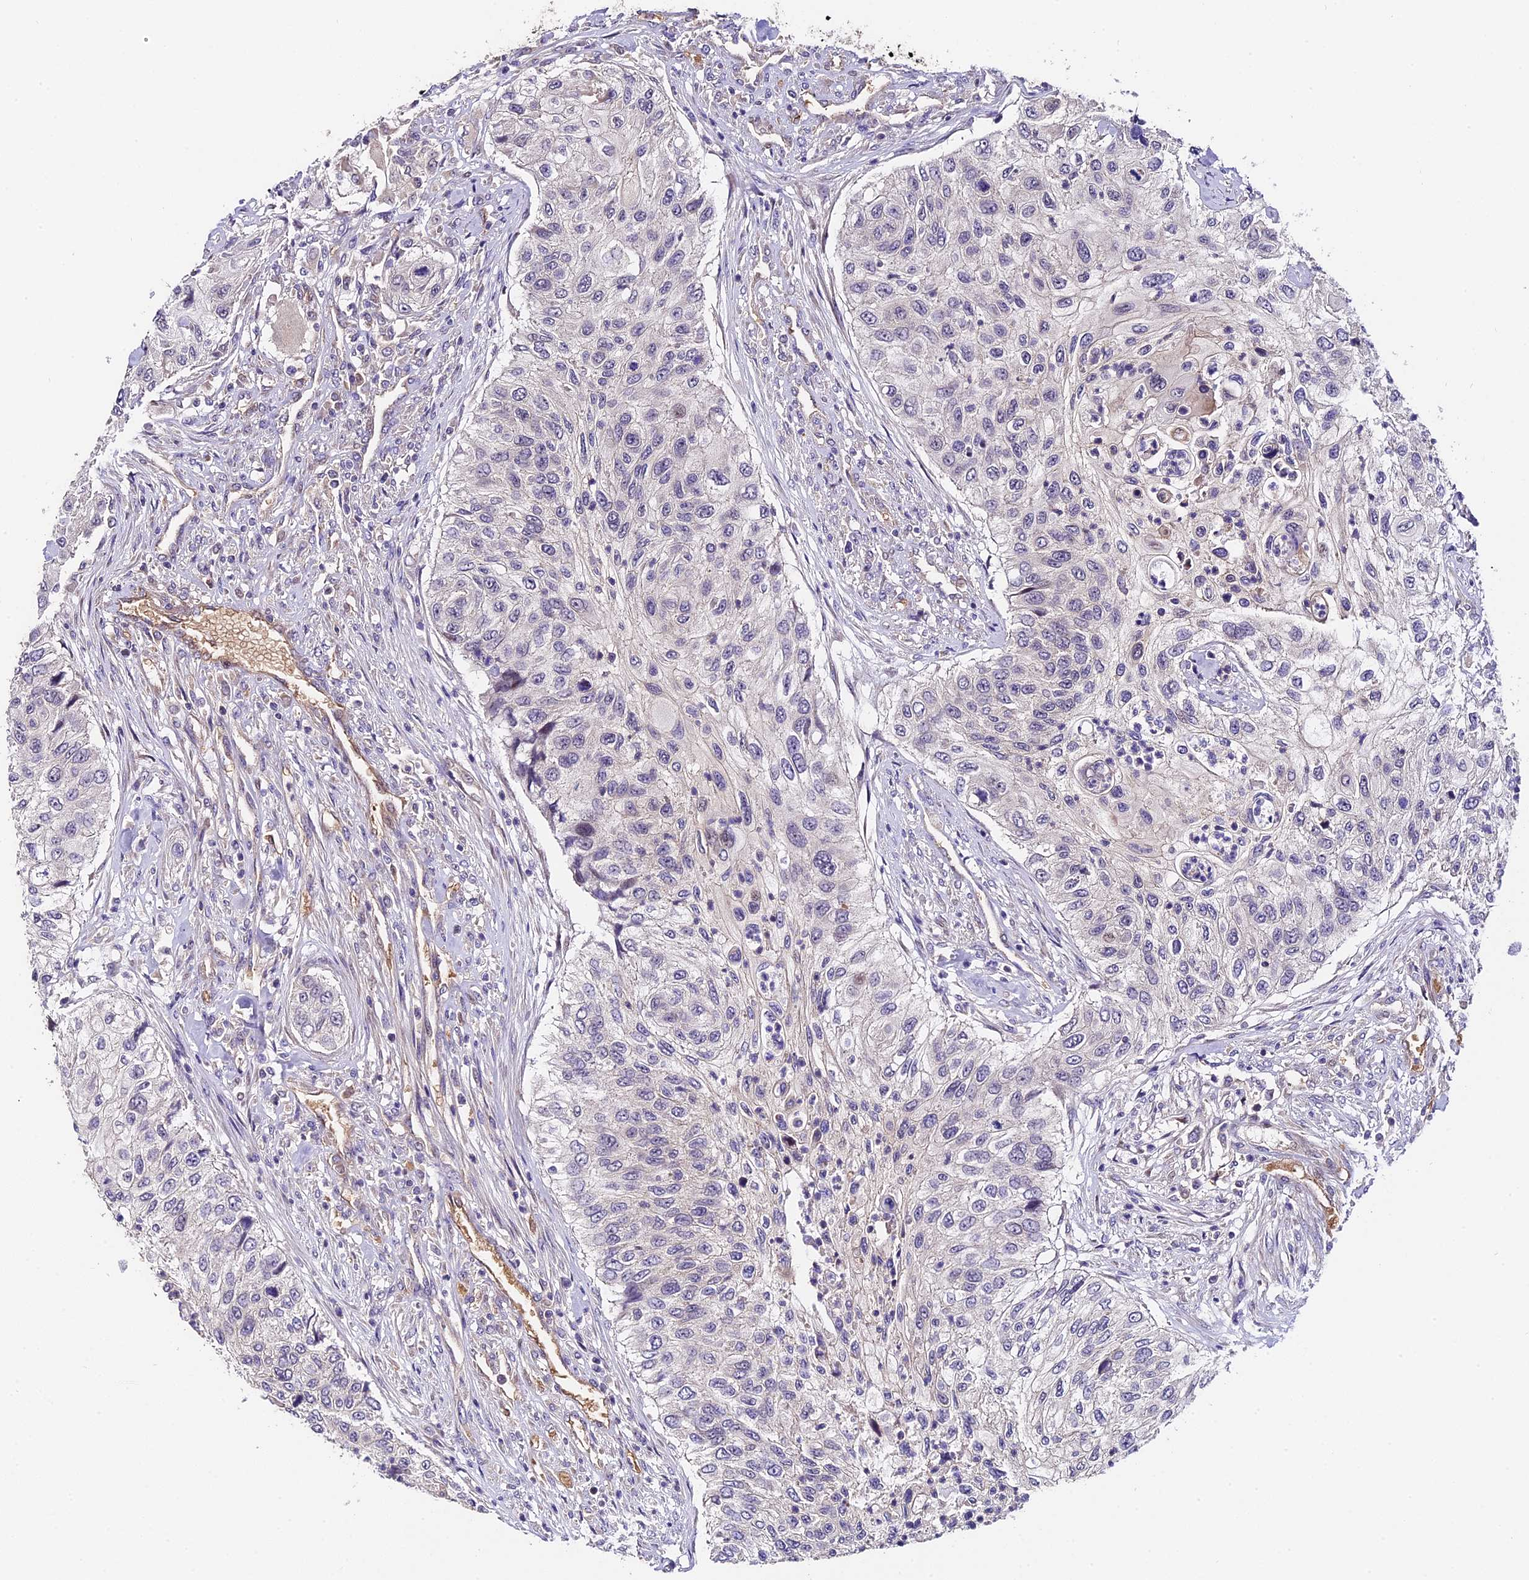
{"staining": {"intensity": "negative", "quantity": "none", "location": "none"}, "tissue": "urothelial cancer", "cell_type": "Tumor cells", "image_type": "cancer", "snomed": [{"axis": "morphology", "description": "Urothelial carcinoma, High grade"}, {"axis": "topography", "description": "Urinary bladder"}], "caption": "There is no significant staining in tumor cells of urothelial cancer.", "gene": "TRMT1", "patient": {"sex": "female", "age": 60}}